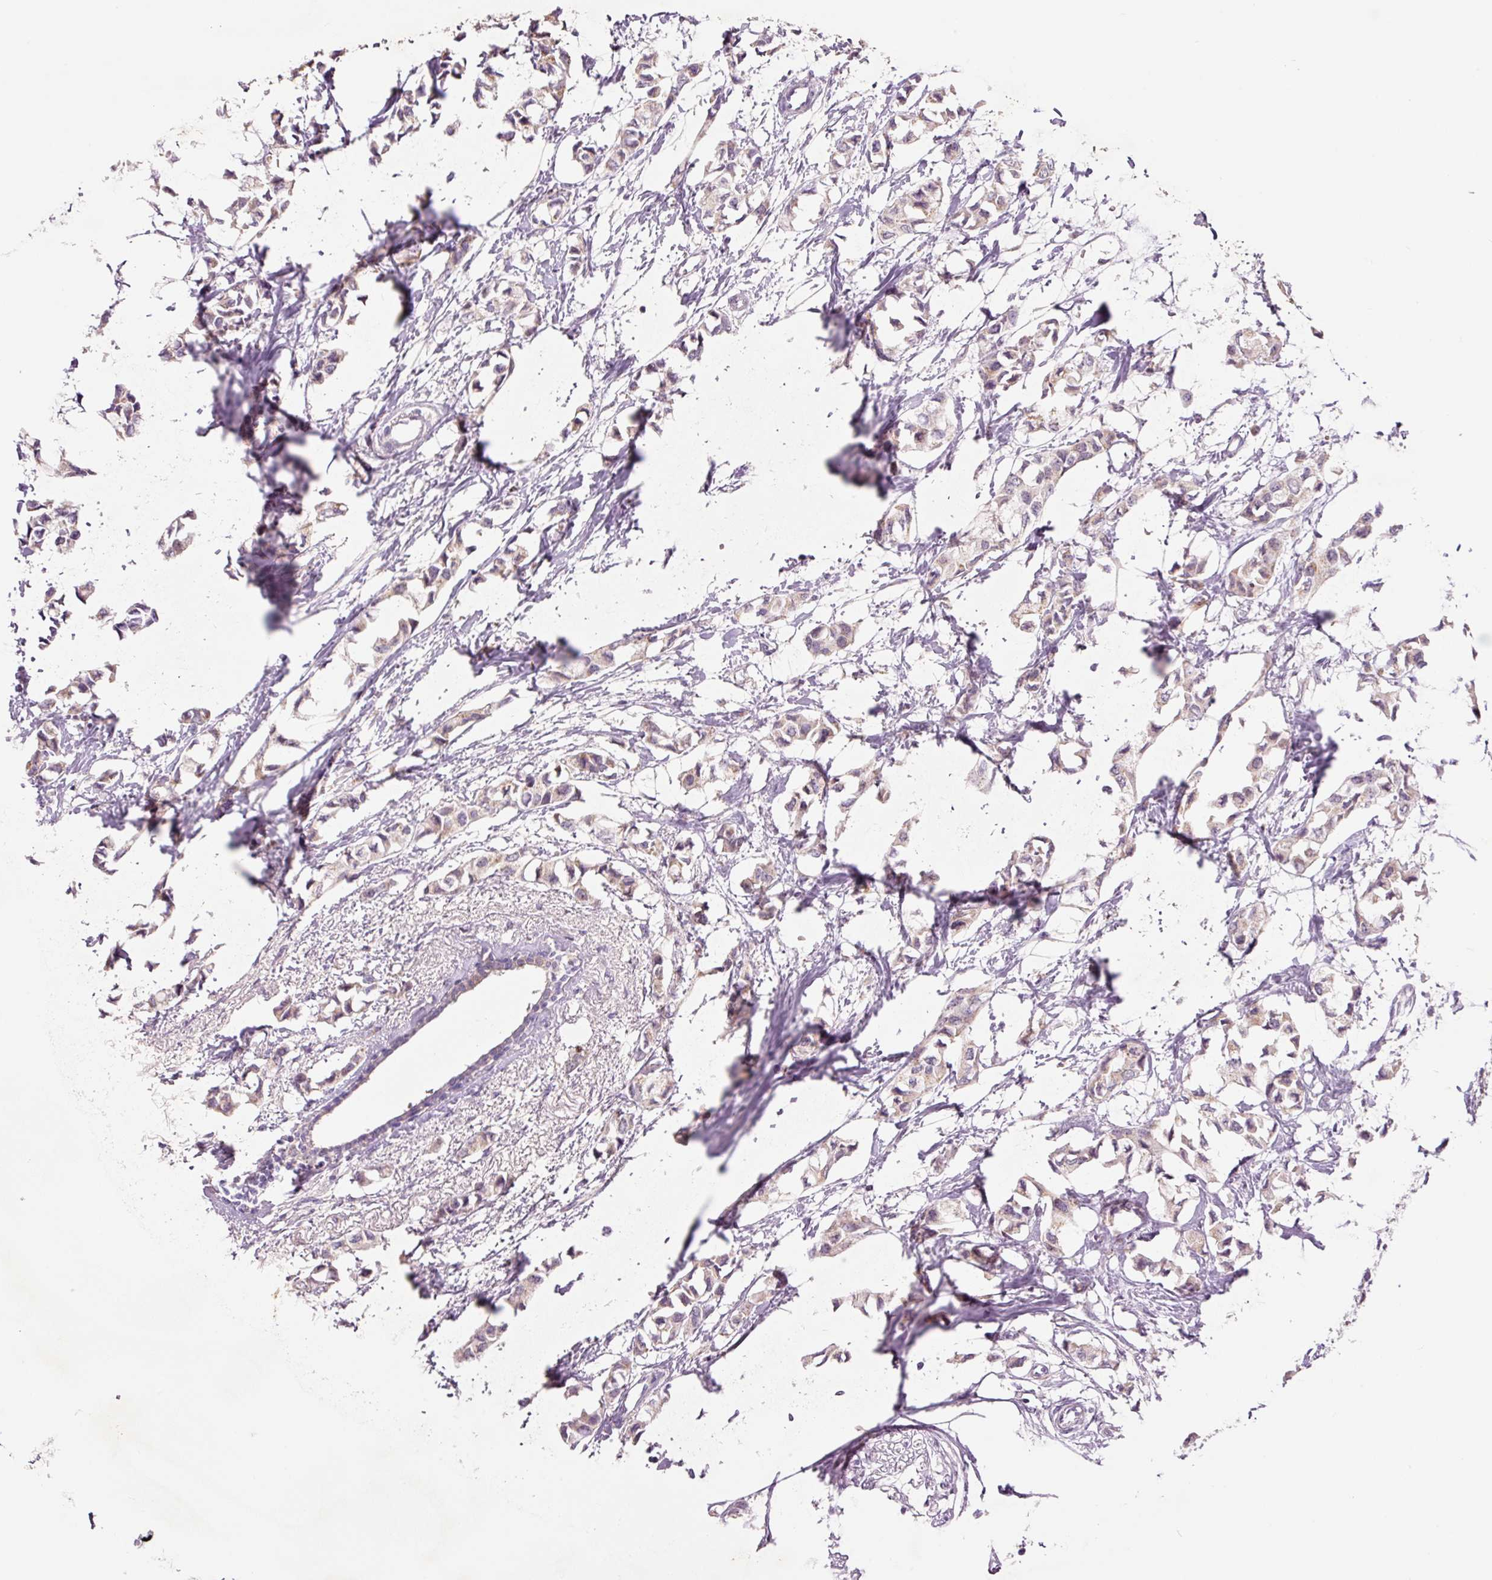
{"staining": {"intensity": "weak", "quantity": "<25%", "location": "cytoplasmic/membranous"}, "tissue": "breast cancer", "cell_type": "Tumor cells", "image_type": "cancer", "snomed": [{"axis": "morphology", "description": "Duct carcinoma"}, {"axis": "topography", "description": "Breast"}], "caption": "Tumor cells show no significant protein expression in breast cancer.", "gene": "PCK2", "patient": {"sex": "female", "age": 73}}